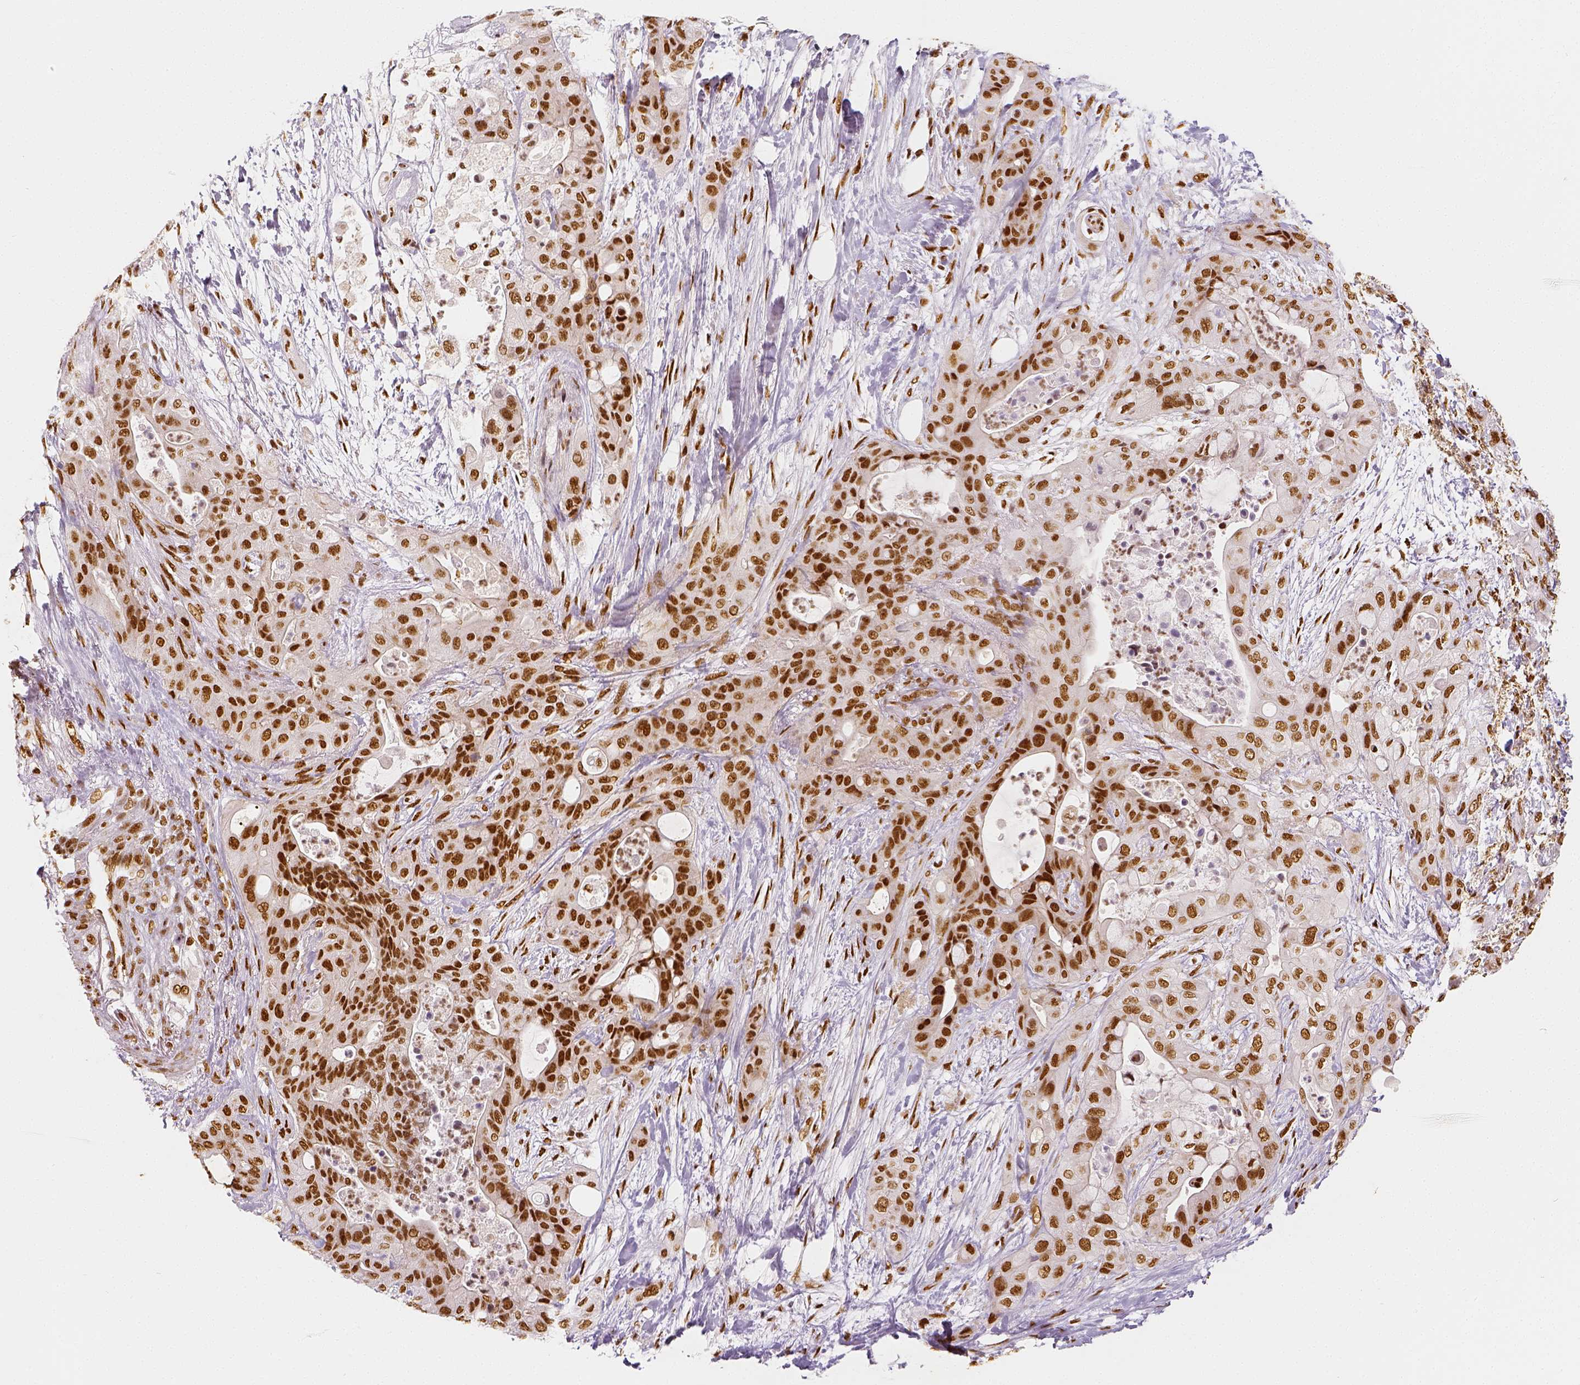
{"staining": {"intensity": "moderate", "quantity": ">75%", "location": "nuclear"}, "tissue": "pancreatic cancer", "cell_type": "Tumor cells", "image_type": "cancer", "snomed": [{"axis": "morphology", "description": "Adenocarcinoma, NOS"}, {"axis": "topography", "description": "Pancreas"}], "caption": "Protein expression by immunohistochemistry demonstrates moderate nuclear positivity in about >75% of tumor cells in pancreatic adenocarcinoma. The staining is performed using DAB (3,3'-diaminobenzidine) brown chromogen to label protein expression. The nuclei are counter-stained blue using hematoxylin.", "gene": "KDM5B", "patient": {"sex": "male", "age": 71}}